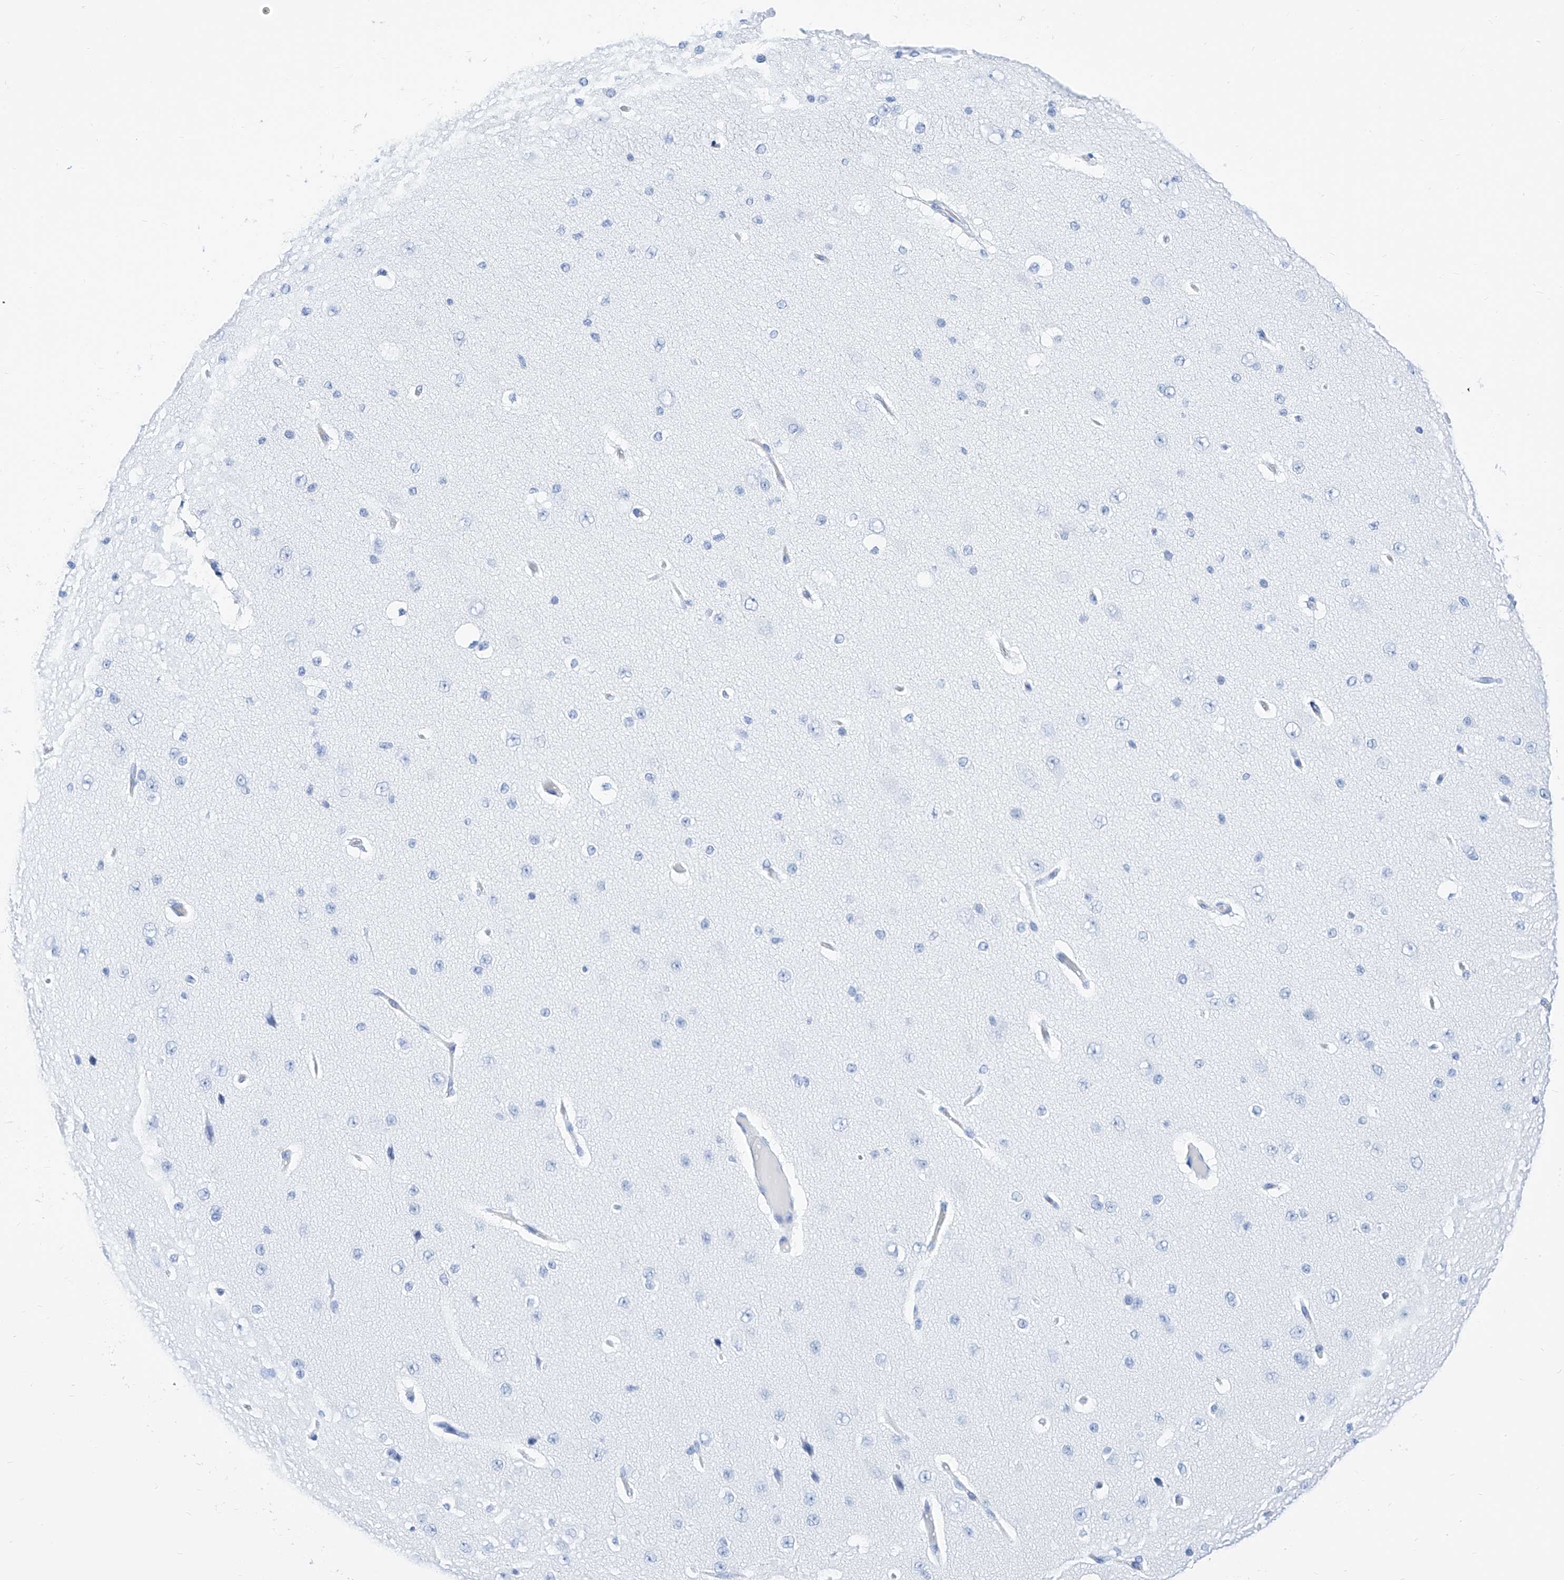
{"staining": {"intensity": "negative", "quantity": "none", "location": "none"}, "tissue": "cerebral cortex", "cell_type": "Endothelial cells", "image_type": "normal", "snomed": [{"axis": "morphology", "description": "Normal tissue, NOS"}, {"axis": "morphology", "description": "Developmental malformation"}, {"axis": "topography", "description": "Cerebral cortex"}], "caption": "IHC photomicrograph of normal cerebral cortex: cerebral cortex stained with DAB exhibits no significant protein expression in endothelial cells.", "gene": "KCNJ1", "patient": {"sex": "female", "age": 30}}